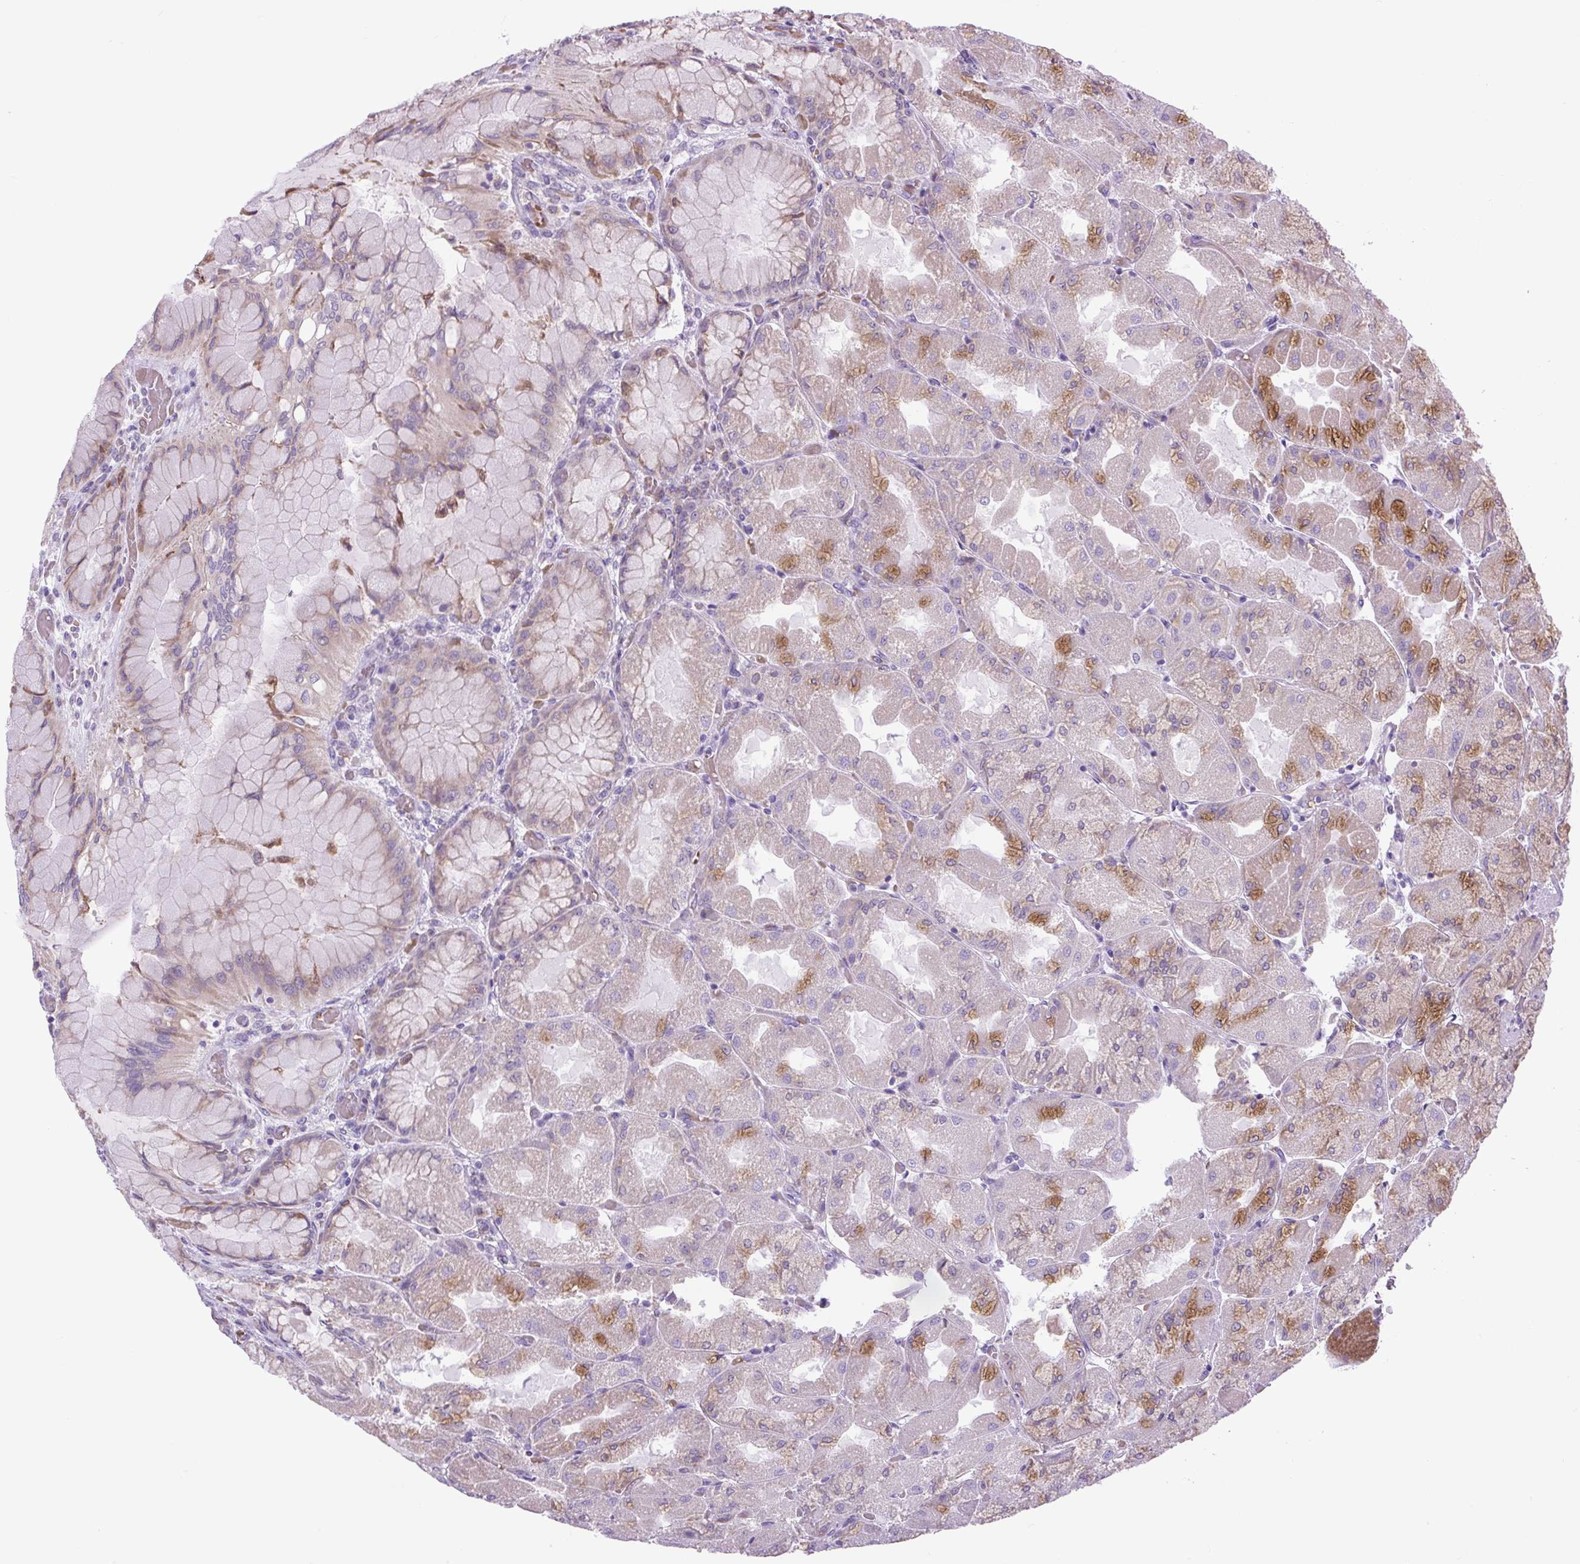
{"staining": {"intensity": "moderate", "quantity": "25%-75%", "location": "cytoplasmic/membranous,nuclear"}, "tissue": "stomach", "cell_type": "Glandular cells", "image_type": "normal", "snomed": [{"axis": "morphology", "description": "Normal tissue, NOS"}, {"axis": "topography", "description": "Stomach"}], "caption": "Stomach stained with a protein marker displays moderate staining in glandular cells.", "gene": "SCO2", "patient": {"sex": "female", "age": 61}}